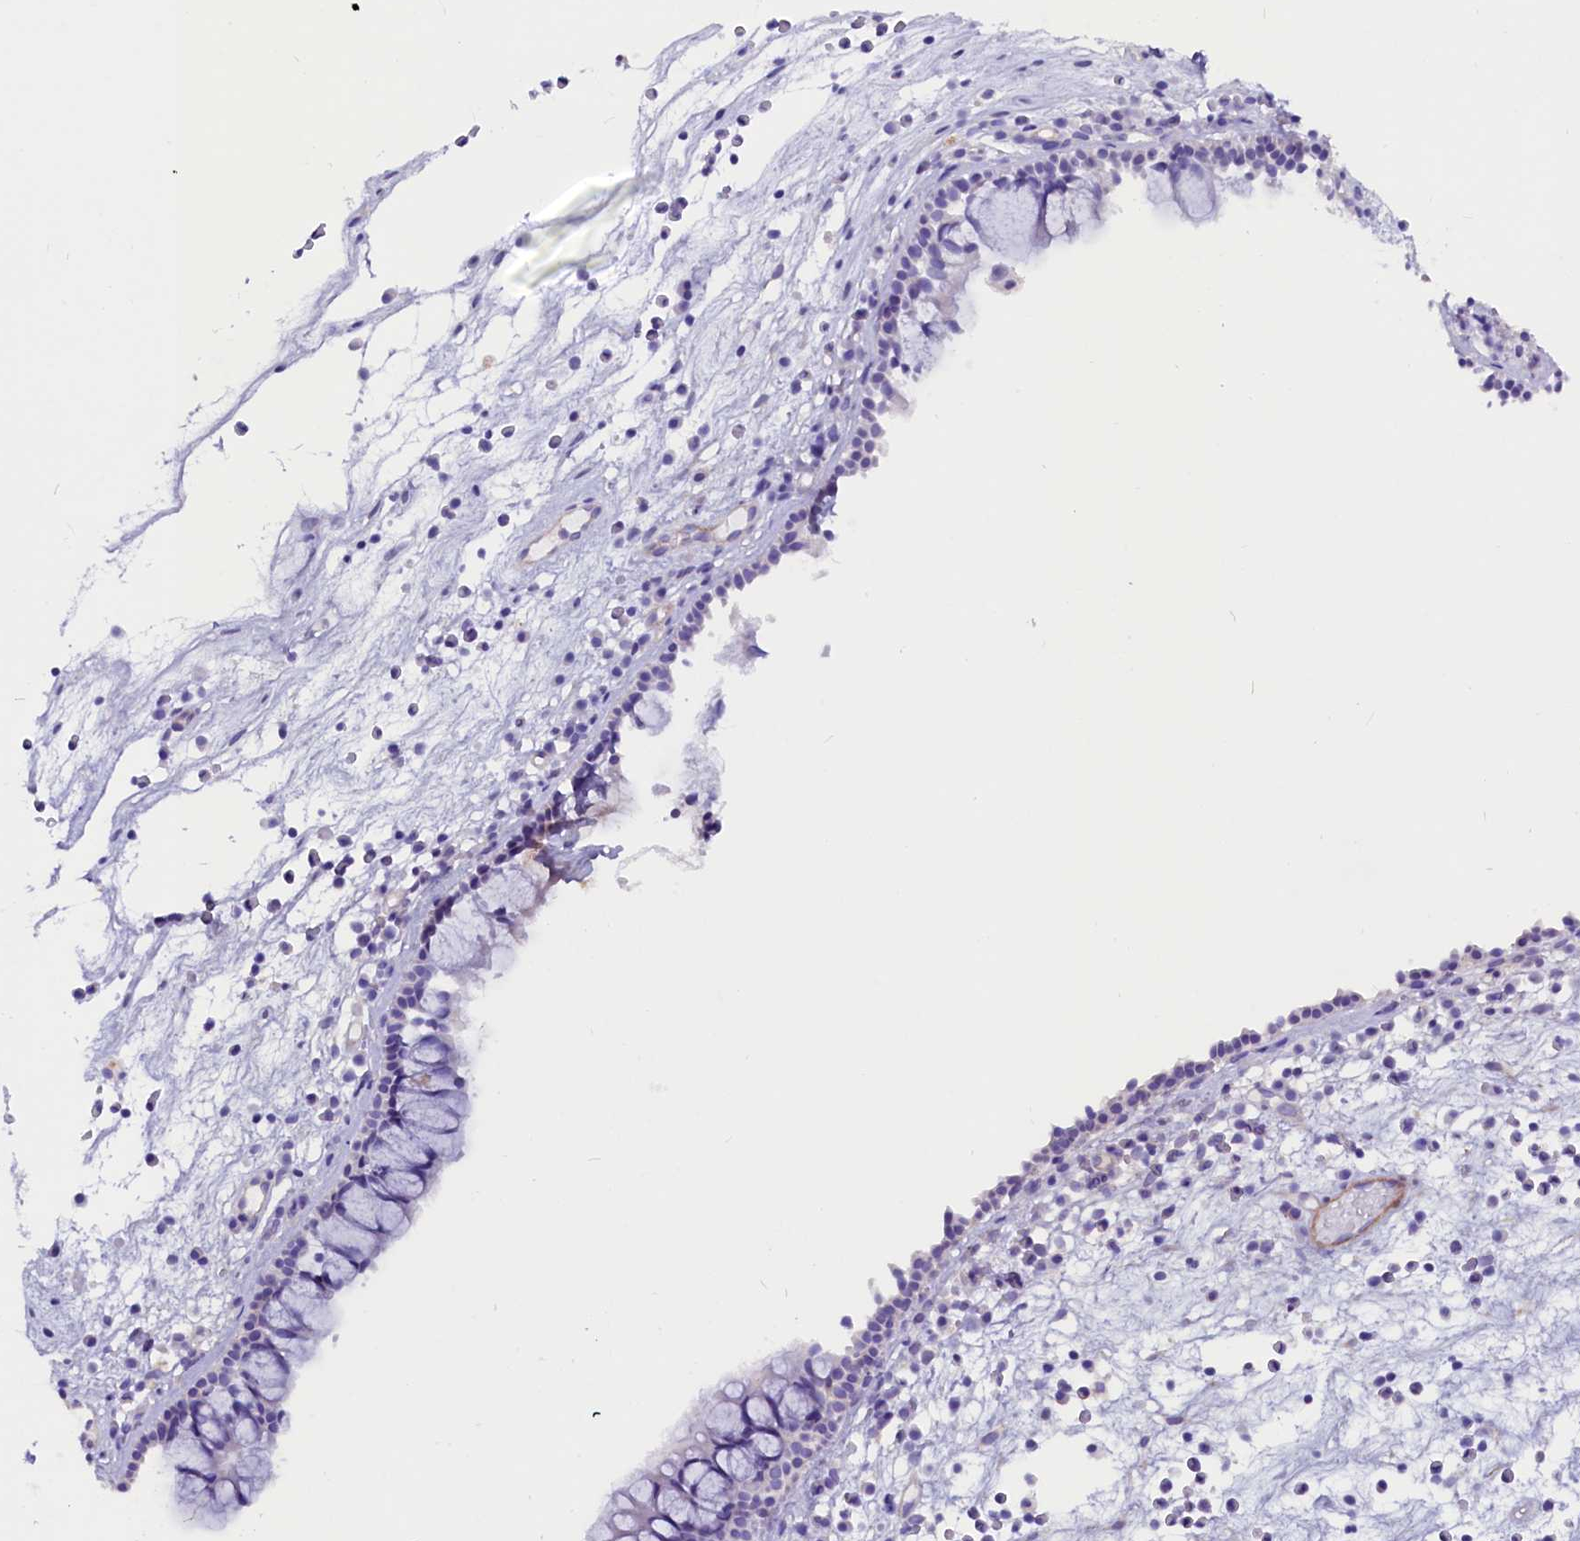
{"staining": {"intensity": "negative", "quantity": "none", "location": "none"}, "tissue": "nasopharynx", "cell_type": "Respiratory epithelial cells", "image_type": "normal", "snomed": [{"axis": "morphology", "description": "Normal tissue, NOS"}, {"axis": "morphology", "description": "Inflammation, NOS"}, {"axis": "morphology", "description": "Malignant melanoma, Metastatic site"}, {"axis": "topography", "description": "Nasopharynx"}], "caption": "IHC image of normal nasopharynx: human nasopharynx stained with DAB (3,3'-diaminobenzidine) shows no significant protein positivity in respiratory epithelial cells.", "gene": "ZNF749", "patient": {"sex": "male", "age": 70}}